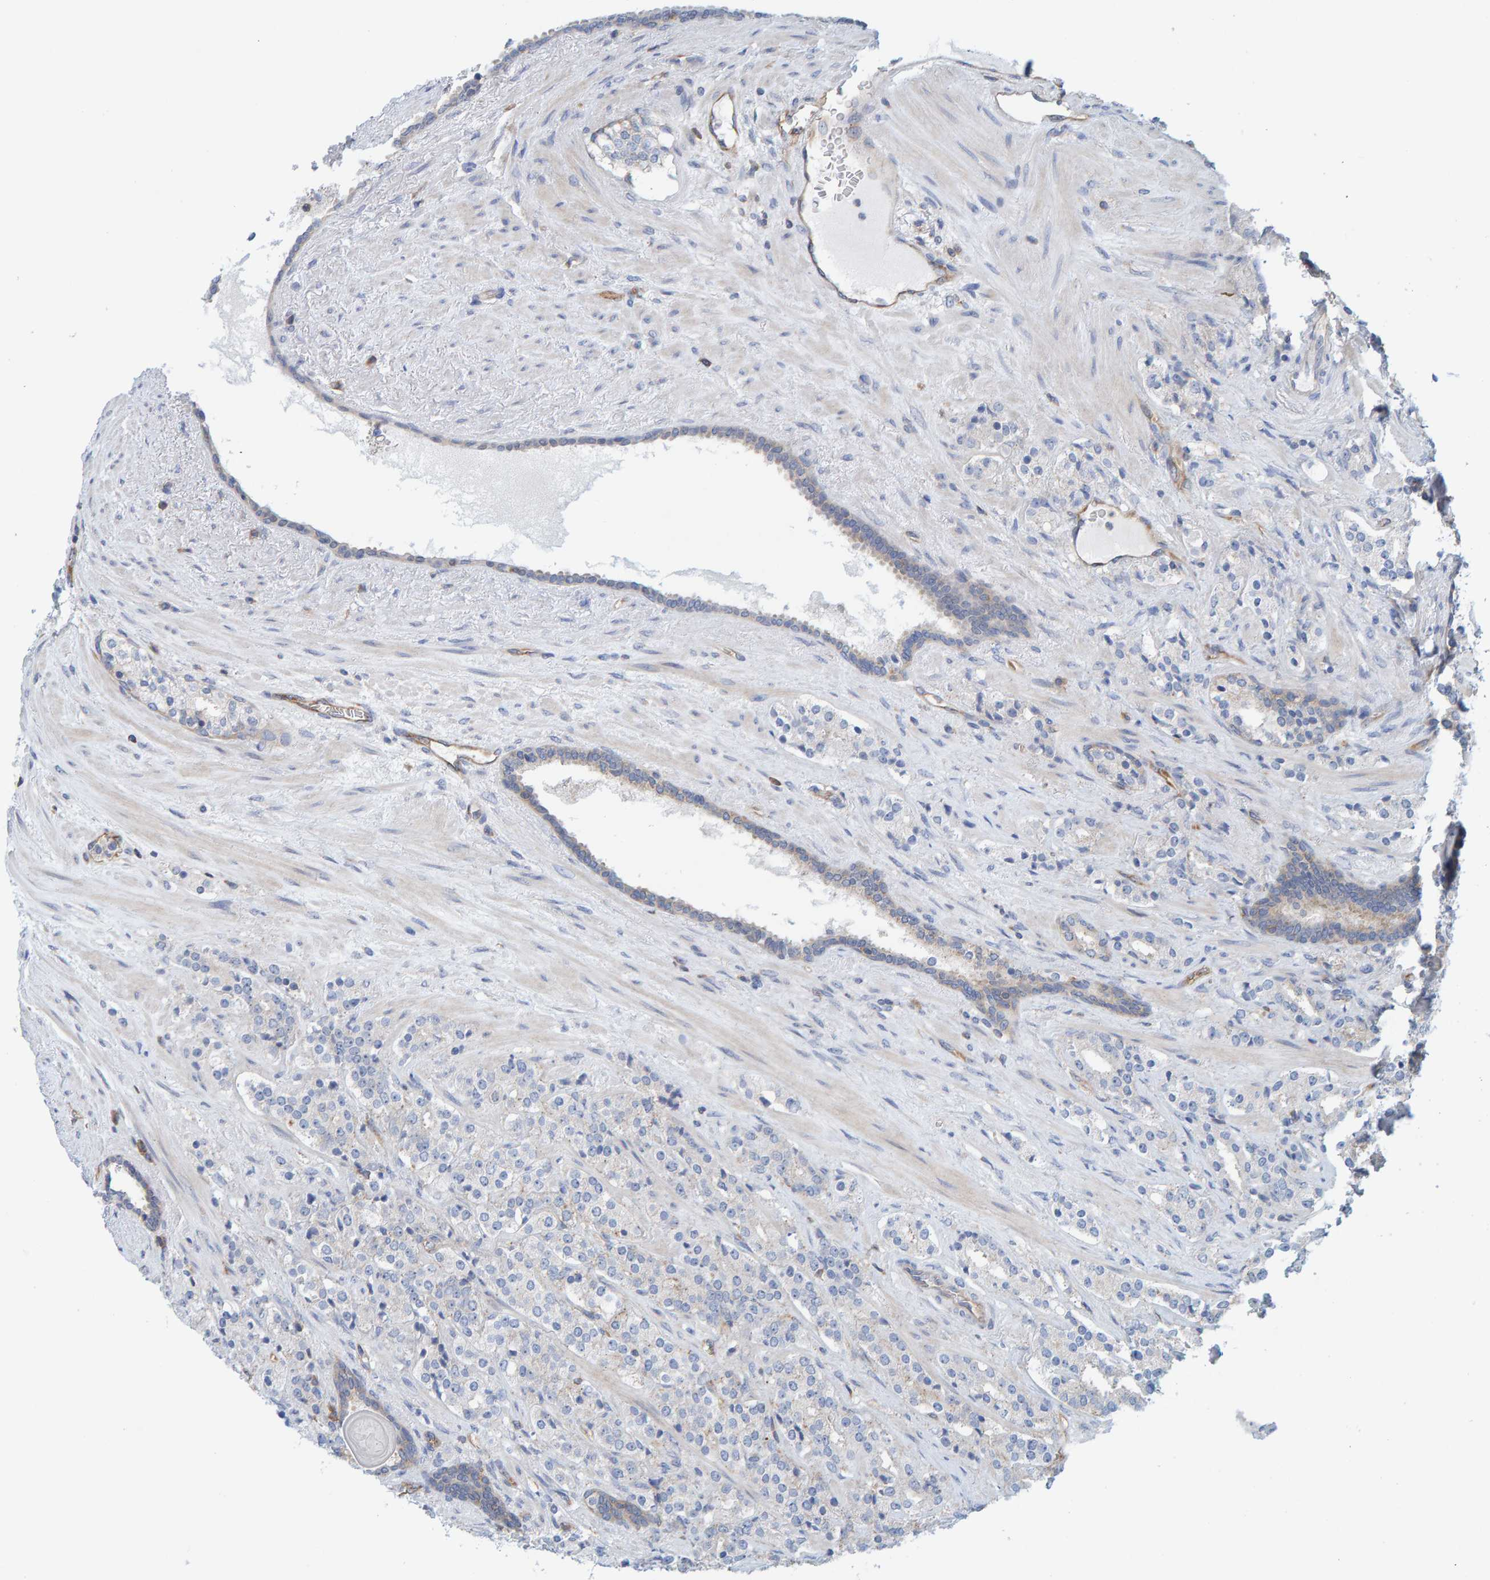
{"staining": {"intensity": "weak", "quantity": "<25%", "location": "cytoplasmic/membranous"}, "tissue": "prostate cancer", "cell_type": "Tumor cells", "image_type": "cancer", "snomed": [{"axis": "morphology", "description": "Adenocarcinoma, High grade"}, {"axis": "topography", "description": "Prostate"}], "caption": "High power microscopy micrograph of an IHC micrograph of prostate high-grade adenocarcinoma, revealing no significant expression in tumor cells.", "gene": "PRKD2", "patient": {"sex": "male", "age": 71}}